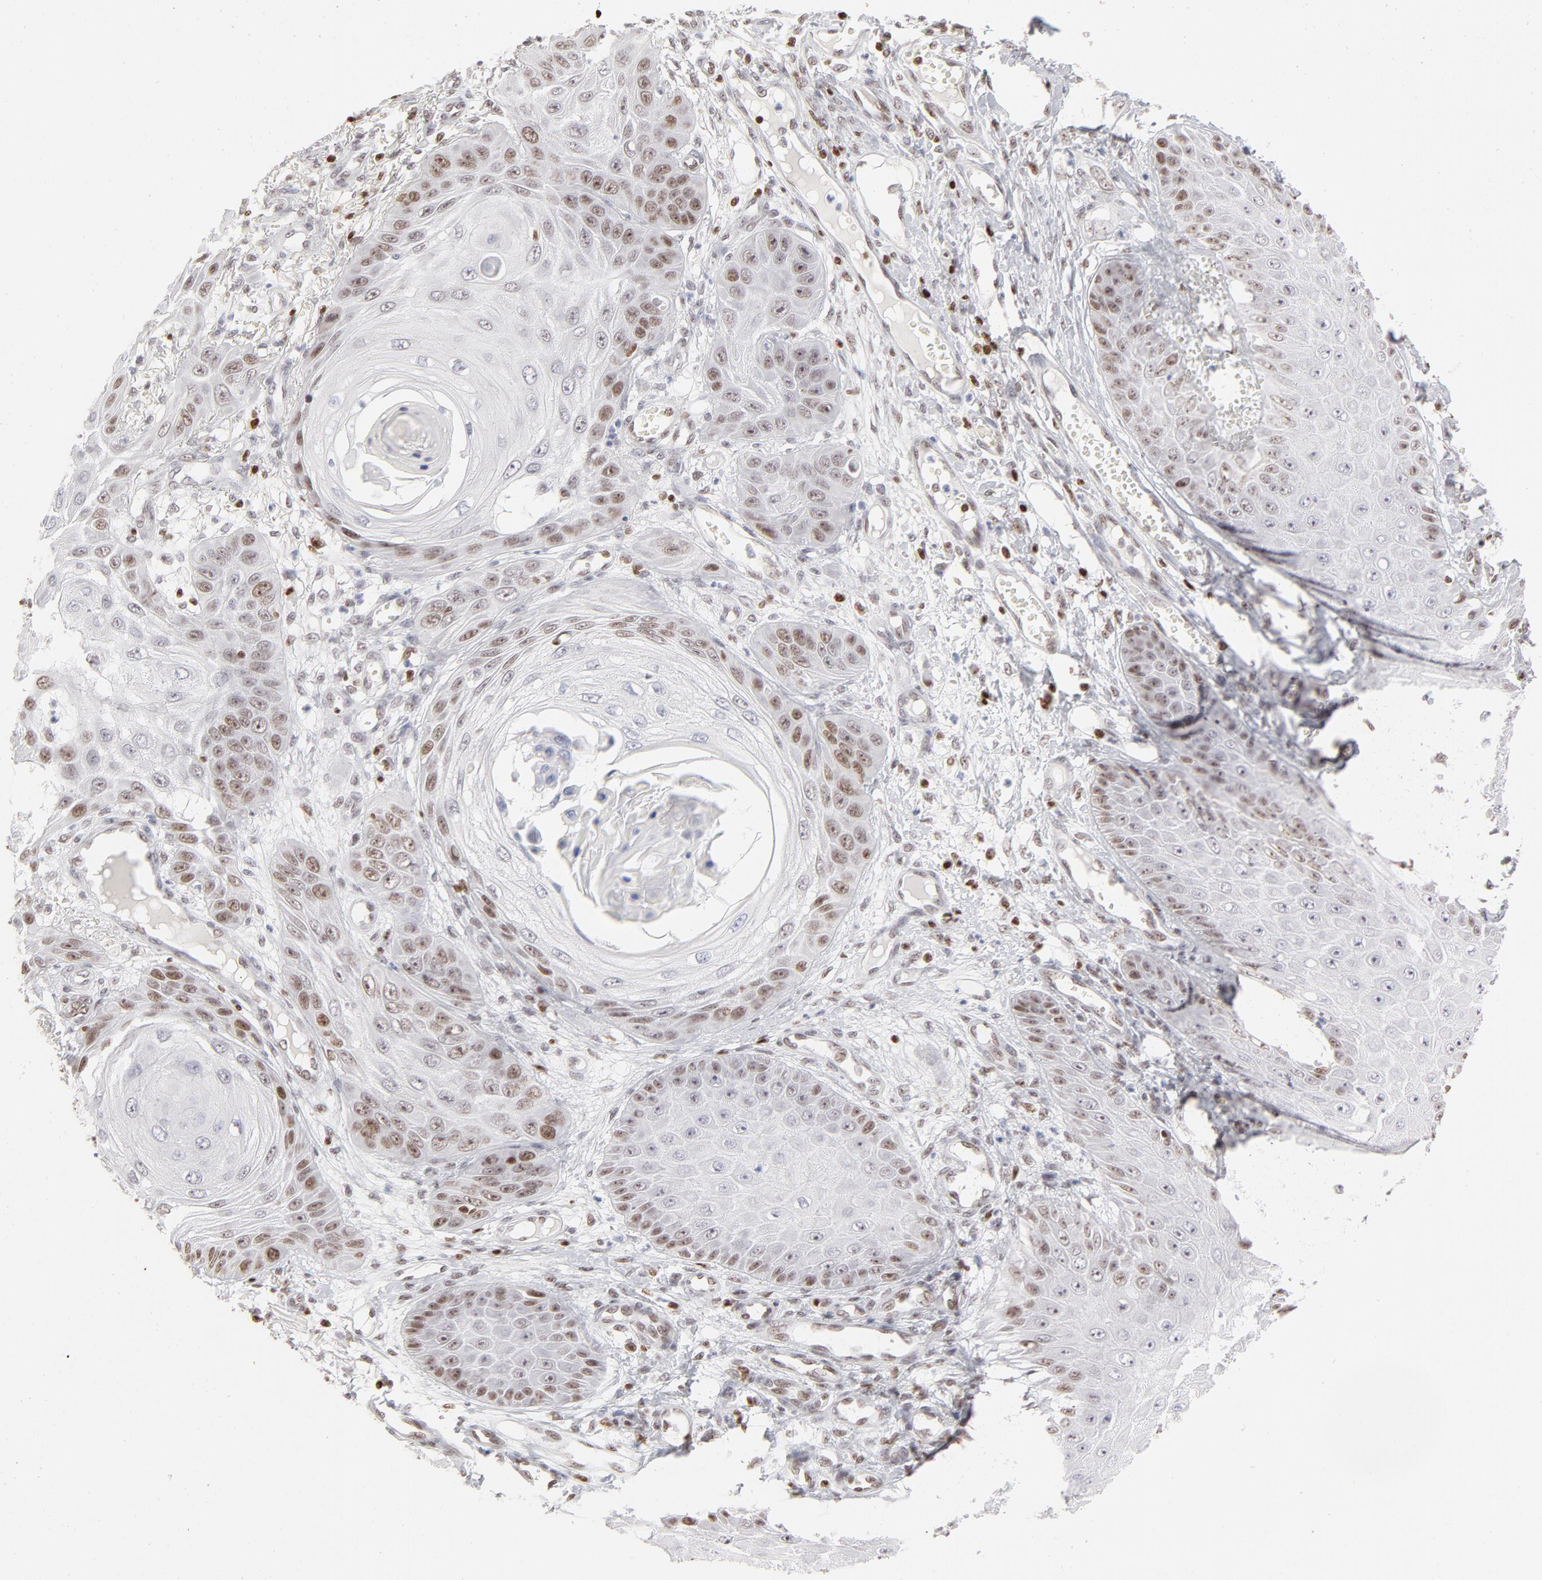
{"staining": {"intensity": "weak", "quantity": "25%-75%", "location": "nuclear"}, "tissue": "skin cancer", "cell_type": "Tumor cells", "image_type": "cancer", "snomed": [{"axis": "morphology", "description": "Squamous cell carcinoma, NOS"}, {"axis": "topography", "description": "Skin"}], "caption": "Skin cancer (squamous cell carcinoma) tissue exhibits weak nuclear positivity in about 25%-75% of tumor cells", "gene": "PARP1", "patient": {"sex": "female", "age": 40}}